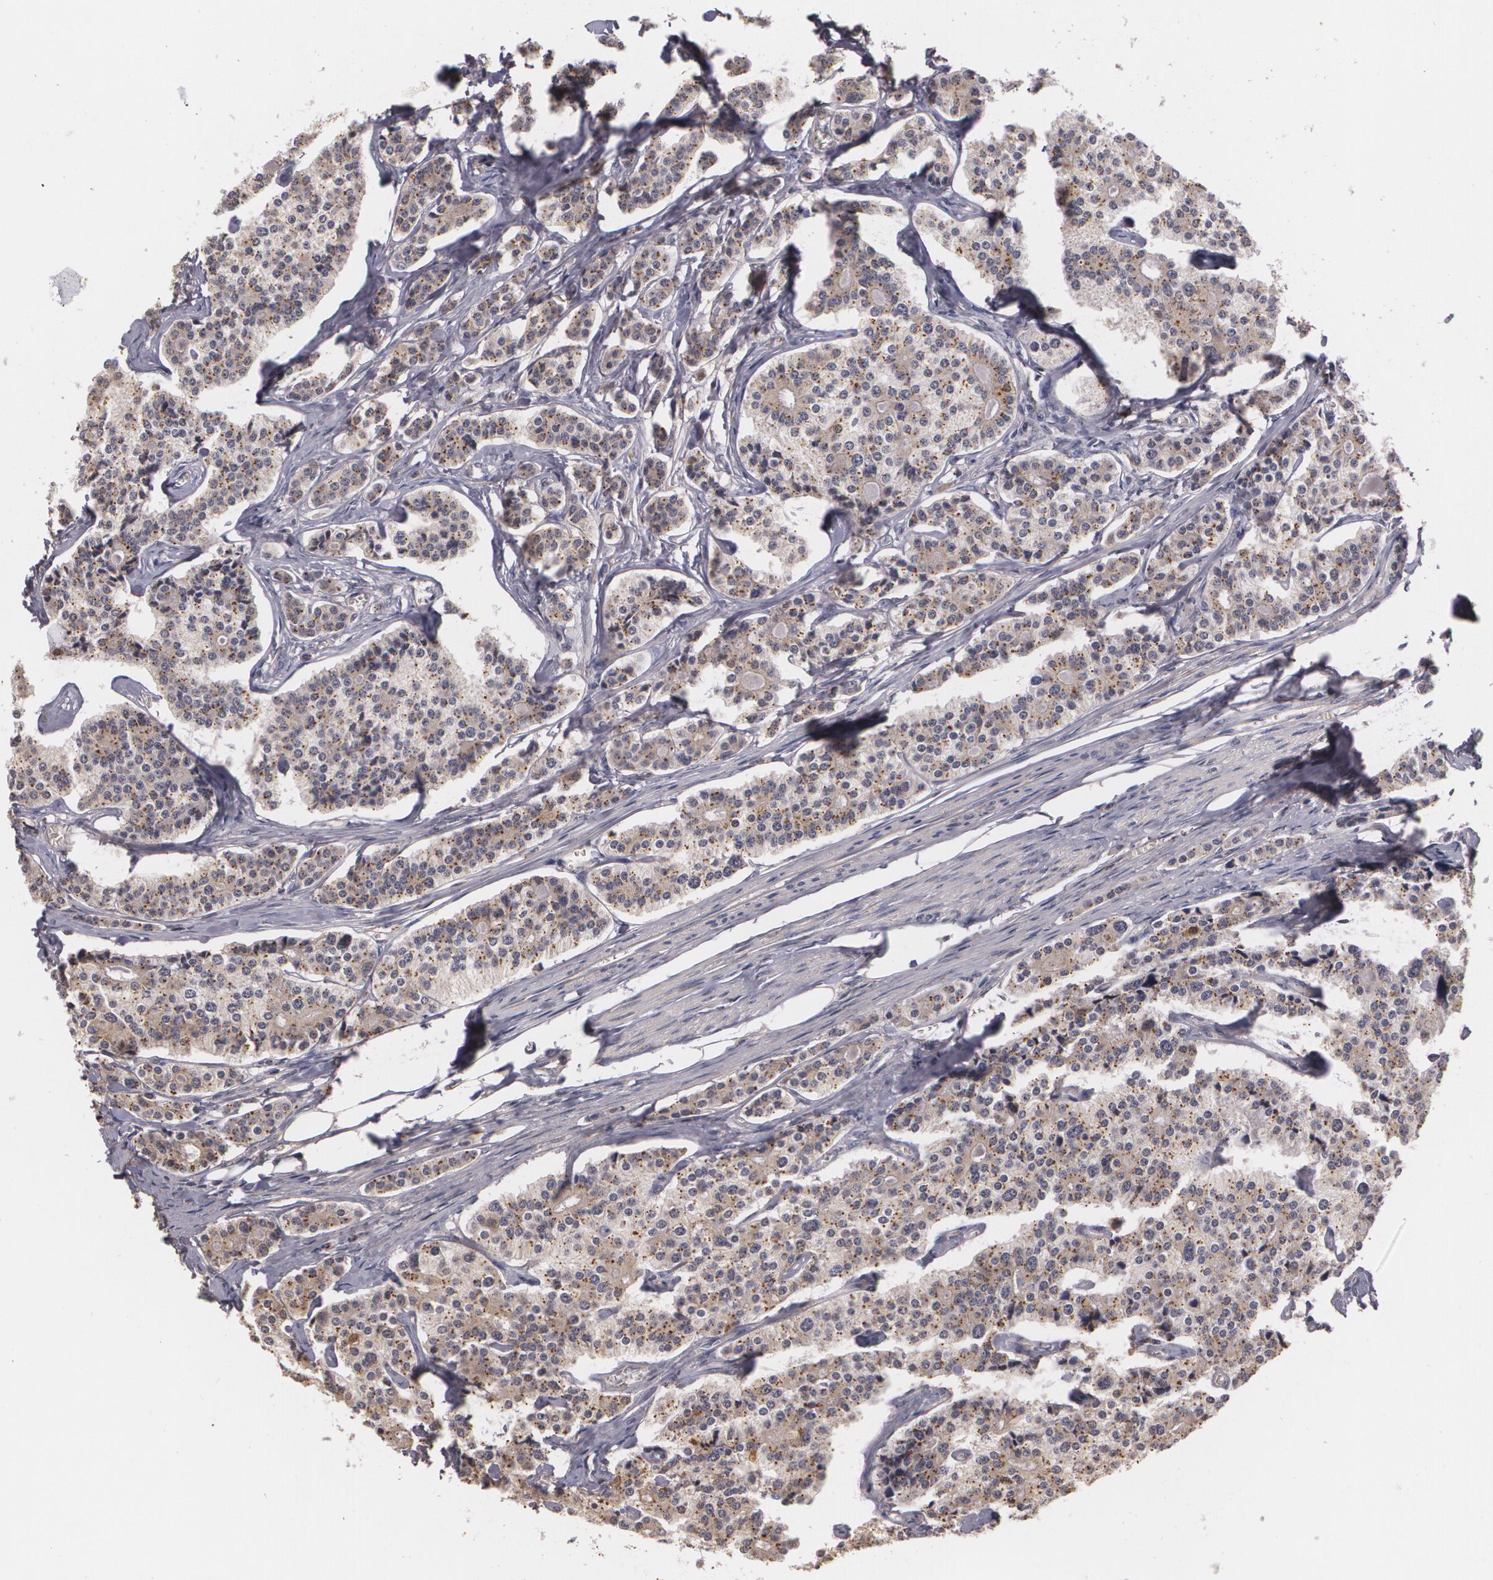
{"staining": {"intensity": "moderate", "quantity": ">75%", "location": "cytoplasmic/membranous"}, "tissue": "carcinoid", "cell_type": "Tumor cells", "image_type": "cancer", "snomed": [{"axis": "morphology", "description": "Carcinoid, malignant, NOS"}, {"axis": "topography", "description": "Small intestine"}], "caption": "Tumor cells show moderate cytoplasmic/membranous expression in about >75% of cells in carcinoid.", "gene": "BRCA1", "patient": {"sex": "male", "age": 63}}